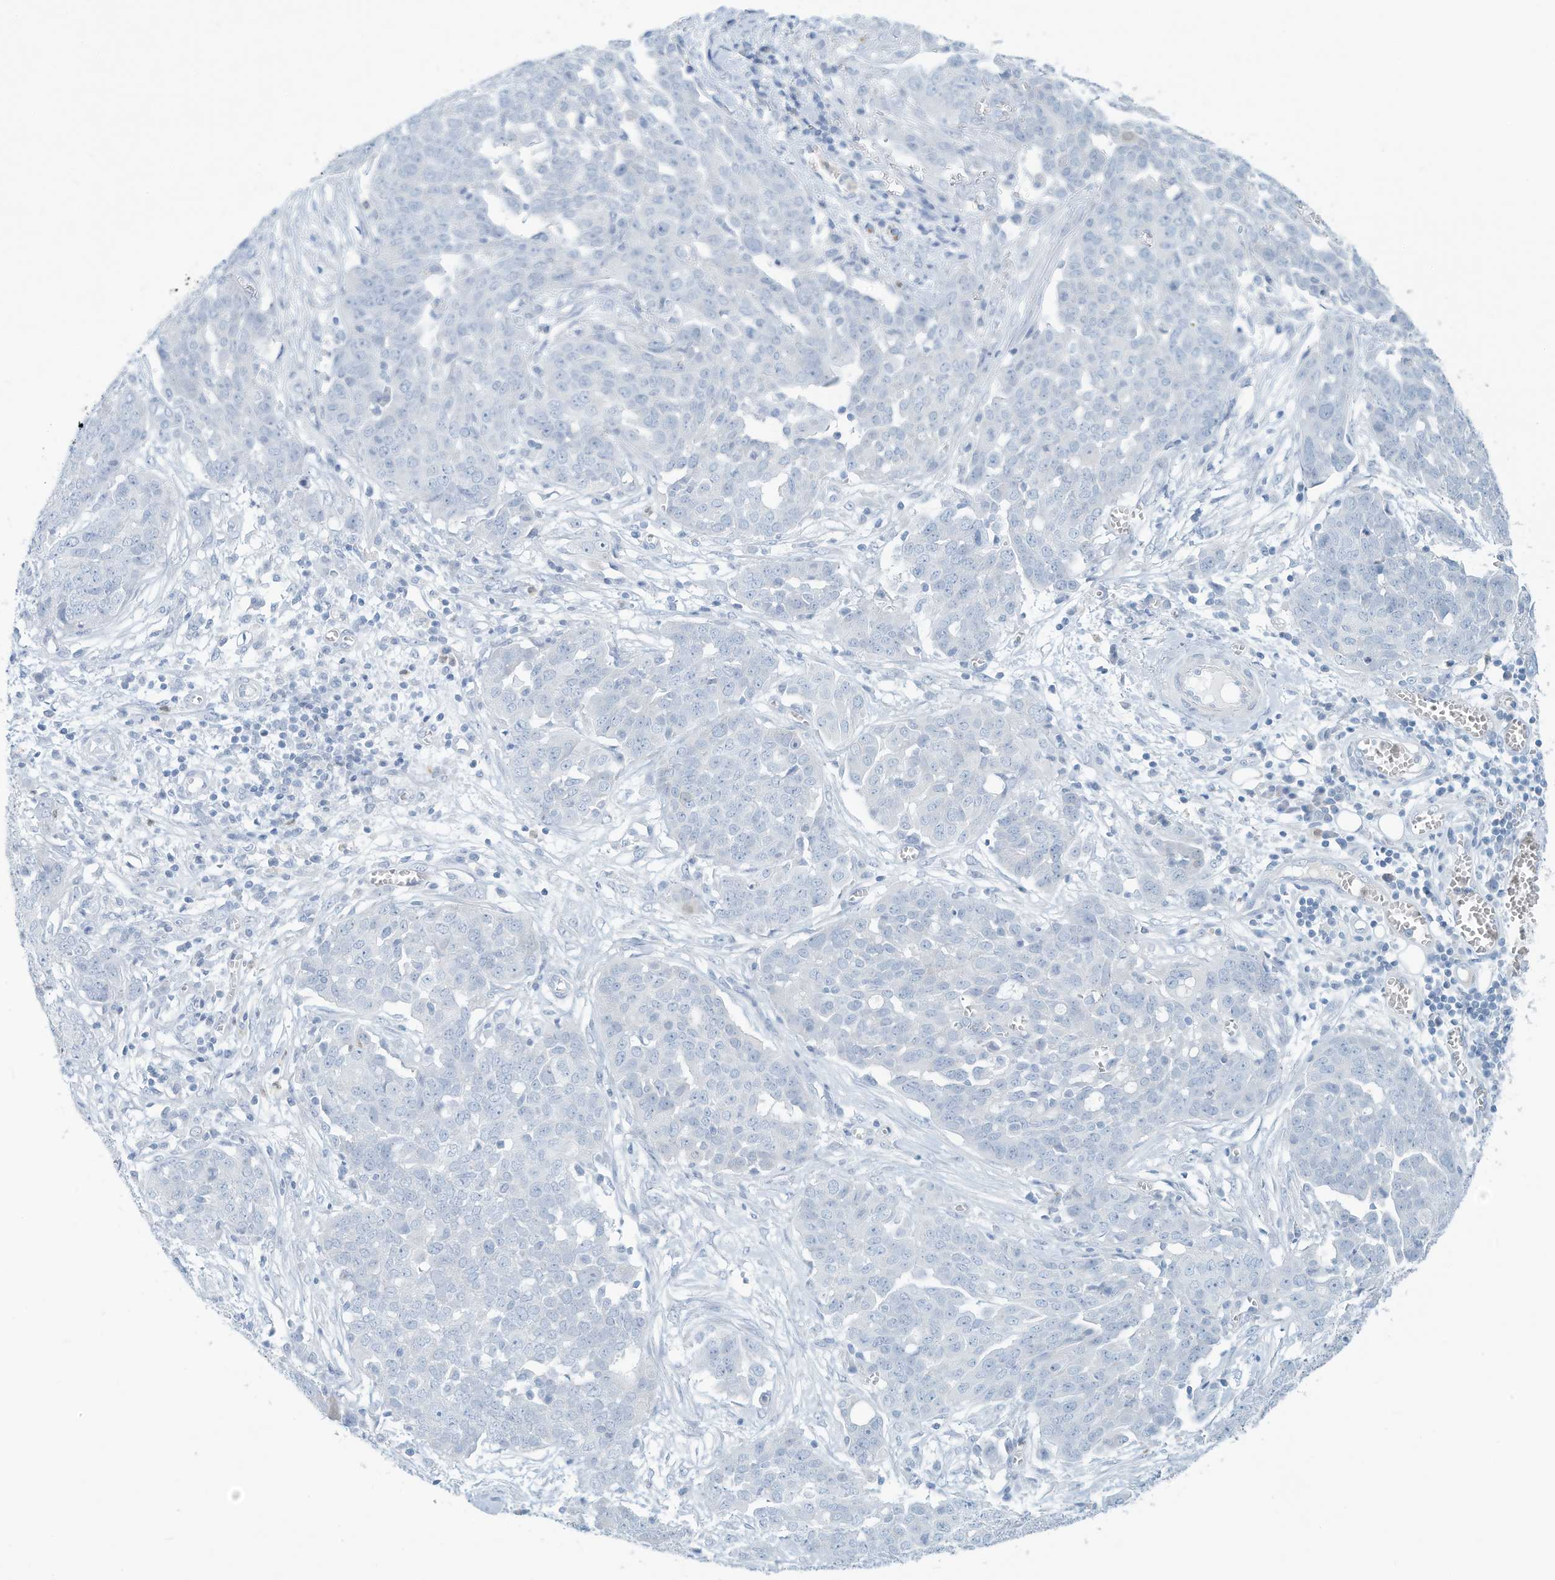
{"staining": {"intensity": "negative", "quantity": "none", "location": "none"}, "tissue": "ovarian cancer", "cell_type": "Tumor cells", "image_type": "cancer", "snomed": [{"axis": "morphology", "description": "Cystadenocarcinoma, serous, NOS"}, {"axis": "topography", "description": "Soft tissue"}, {"axis": "topography", "description": "Ovary"}], "caption": "Immunohistochemical staining of serous cystadenocarcinoma (ovarian) reveals no significant staining in tumor cells.", "gene": "ERI2", "patient": {"sex": "female", "age": 57}}